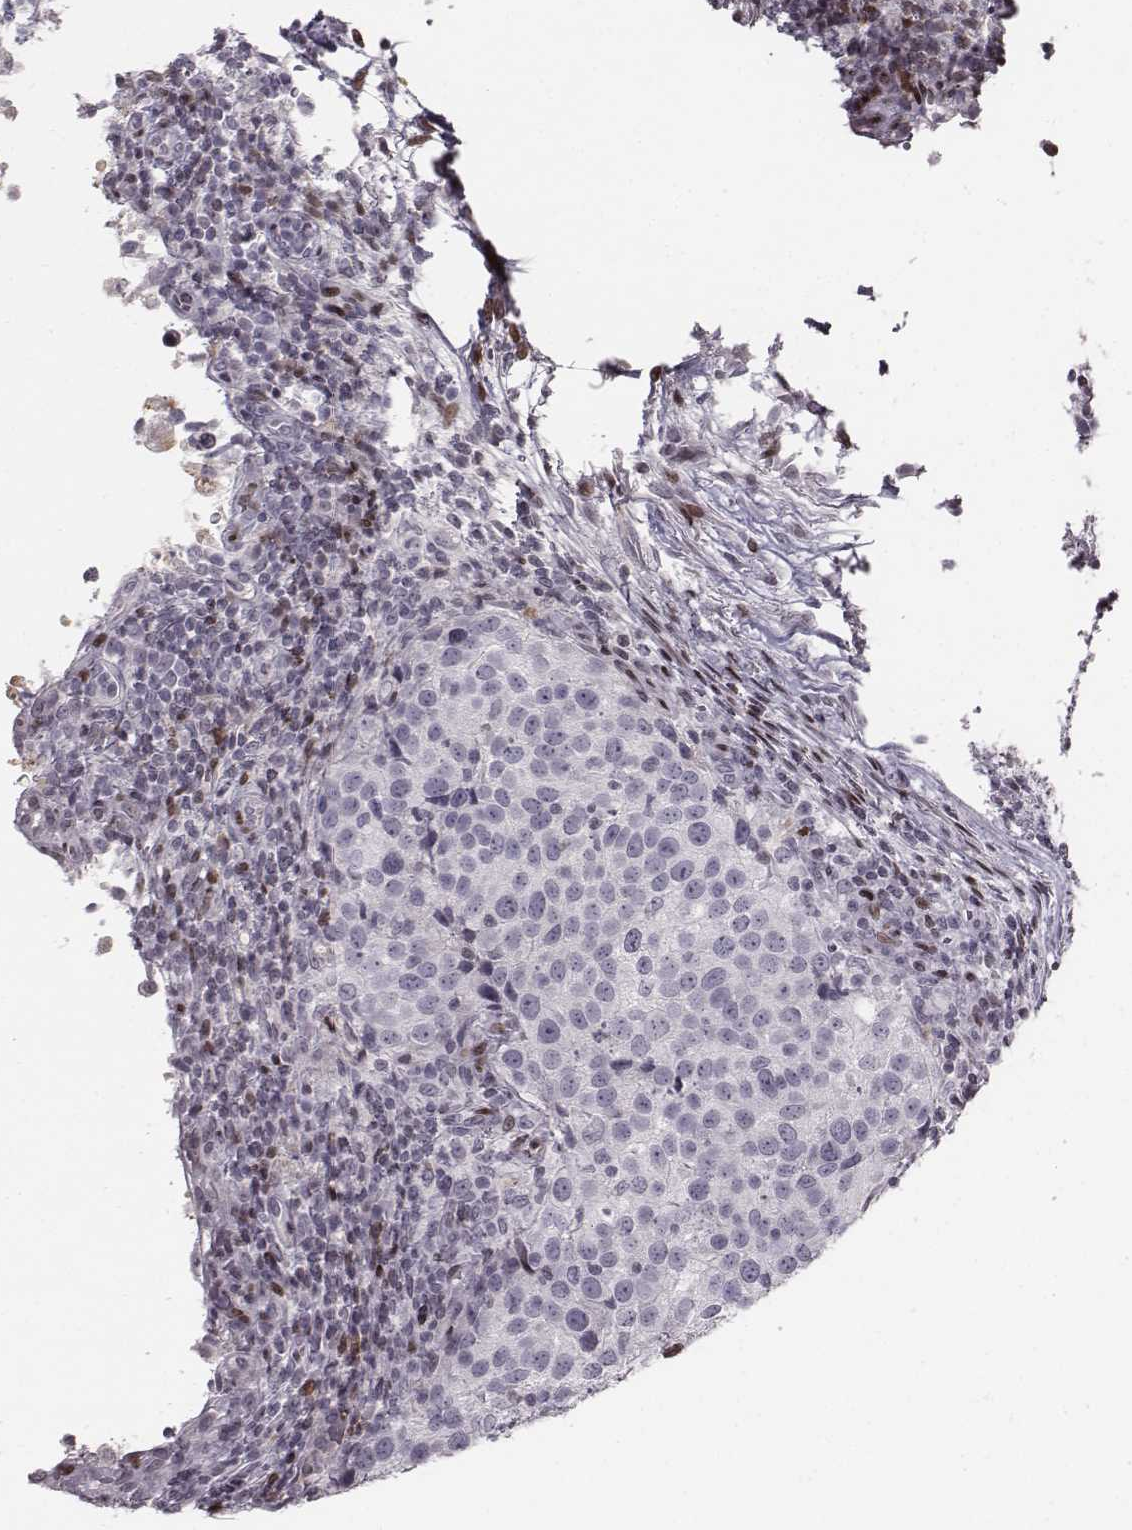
{"staining": {"intensity": "negative", "quantity": "none", "location": "none"}, "tissue": "urothelial cancer", "cell_type": "Tumor cells", "image_type": "cancer", "snomed": [{"axis": "morphology", "description": "Urothelial carcinoma, High grade"}, {"axis": "topography", "description": "Urinary bladder"}], "caption": "This histopathology image is of urothelial cancer stained with immunohistochemistry to label a protein in brown with the nuclei are counter-stained blue. There is no positivity in tumor cells.", "gene": "NDC1", "patient": {"sex": "female", "age": 78}}